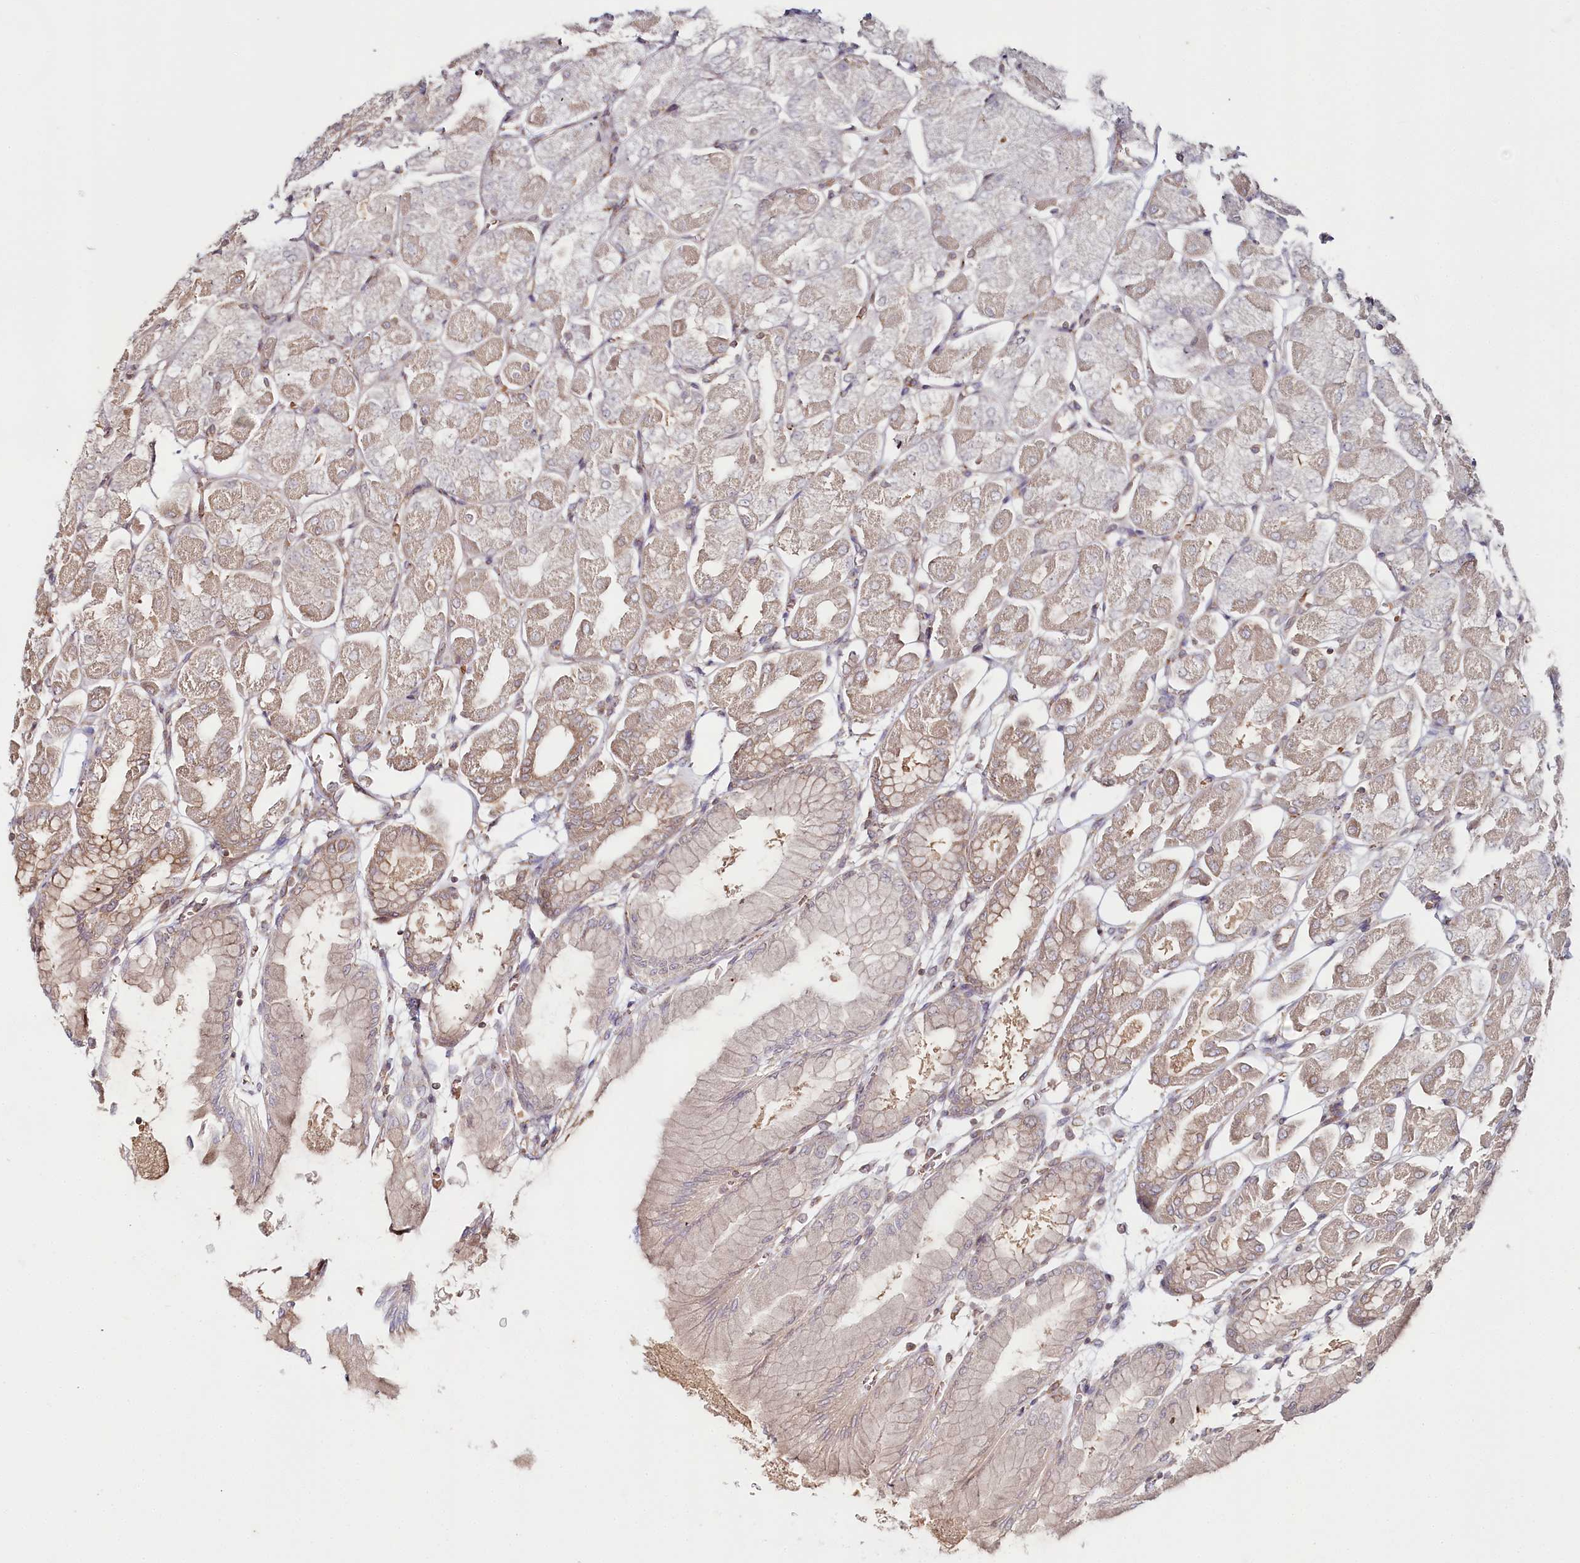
{"staining": {"intensity": "moderate", "quantity": "25%-75%", "location": "cytoplasmic/membranous"}, "tissue": "stomach", "cell_type": "Glandular cells", "image_type": "normal", "snomed": [{"axis": "morphology", "description": "Normal tissue, NOS"}, {"axis": "topography", "description": "Stomach, upper"}], "caption": "Immunohistochemistry (IHC) photomicrograph of normal human stomach stained for a protein (brown), which displays medium levels of moderate cytoplasmic/membranous positivity in about 25%-75% of glandular cells.", "gene": "OTUD4", "patient": {"sex": "female", "age": 56}}